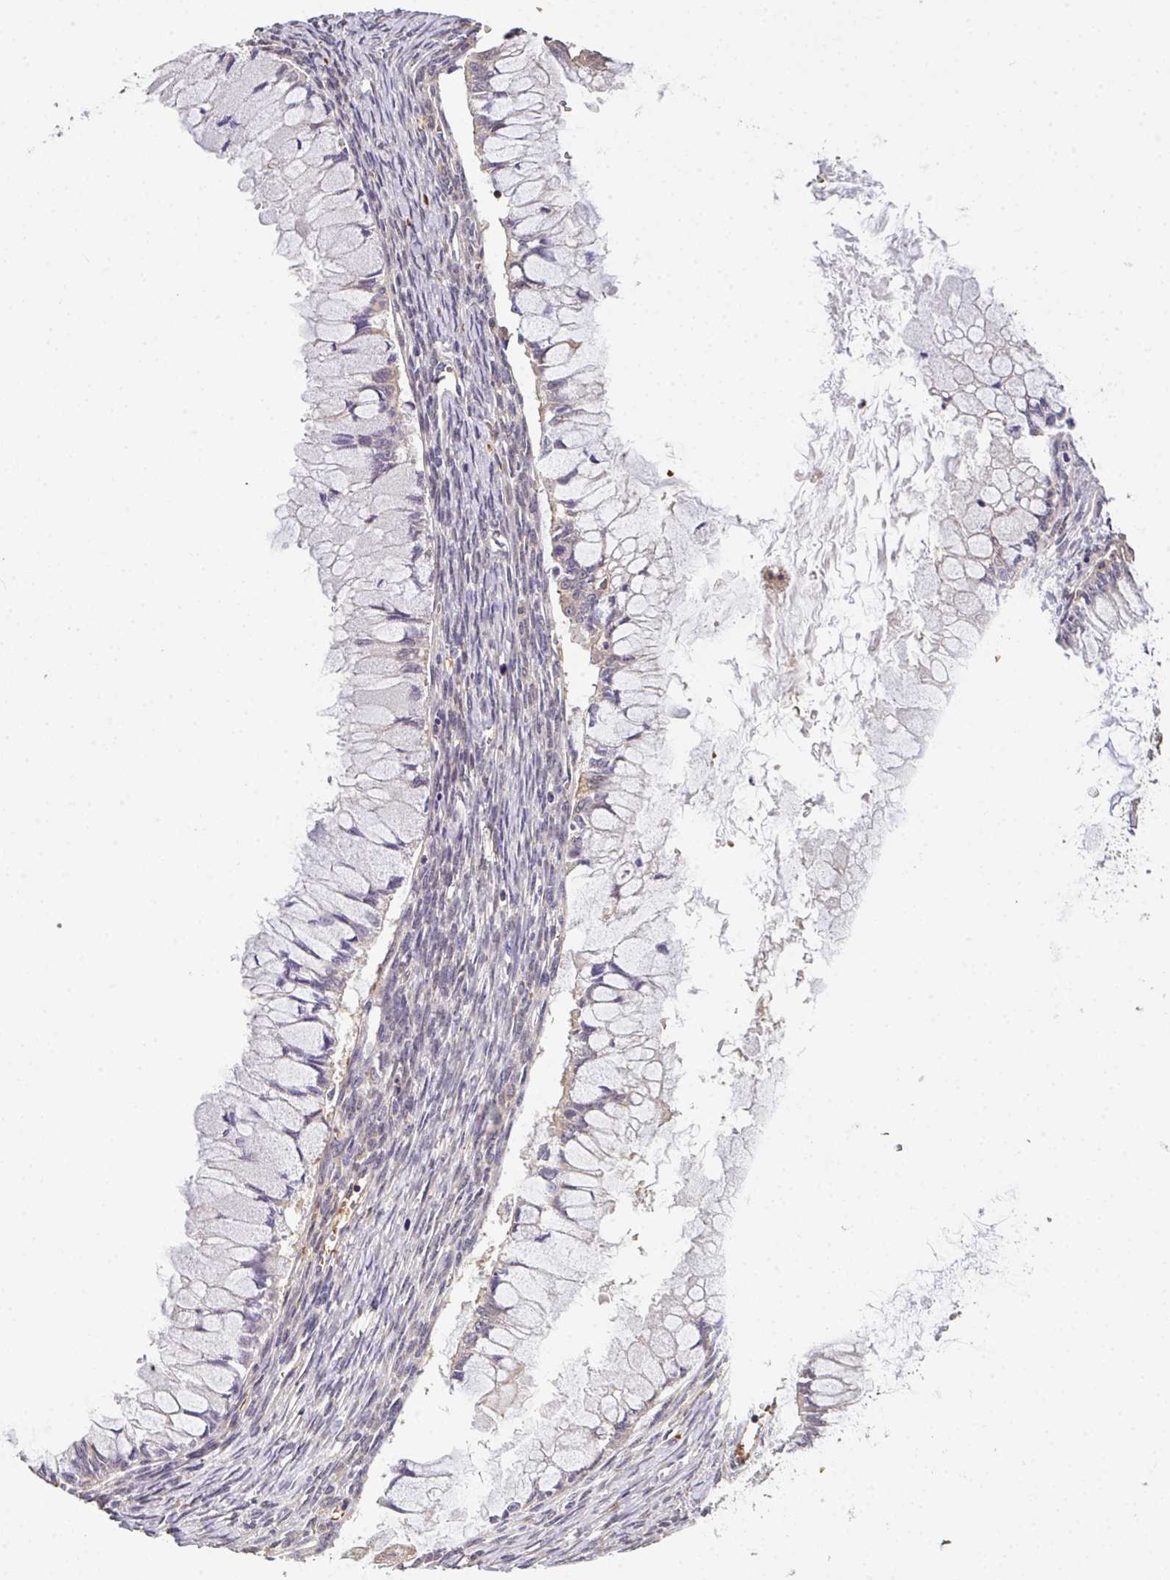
{"staining": {"intensity": "negative", "quantity": "none", "location": "none"}, "tissue": "ovarian cancer", "cell_type": "Tumor cells", "image_type": "cancer", "snomed": [{"axis": "morphology", "description": "Cystadenocarcinoma, mucinous, NOS"}, {"axis": "topography", "description": "Ovary"}], "caption": "High power microscopy image of an immunohistochemistry photomicrograph of mucinous cystadenocarcinoma (ovarian), revealing no significant positivity in tumor cells.", "gene": "C1QTNF9B", "patient": {"sex": "female", "age": 34}}